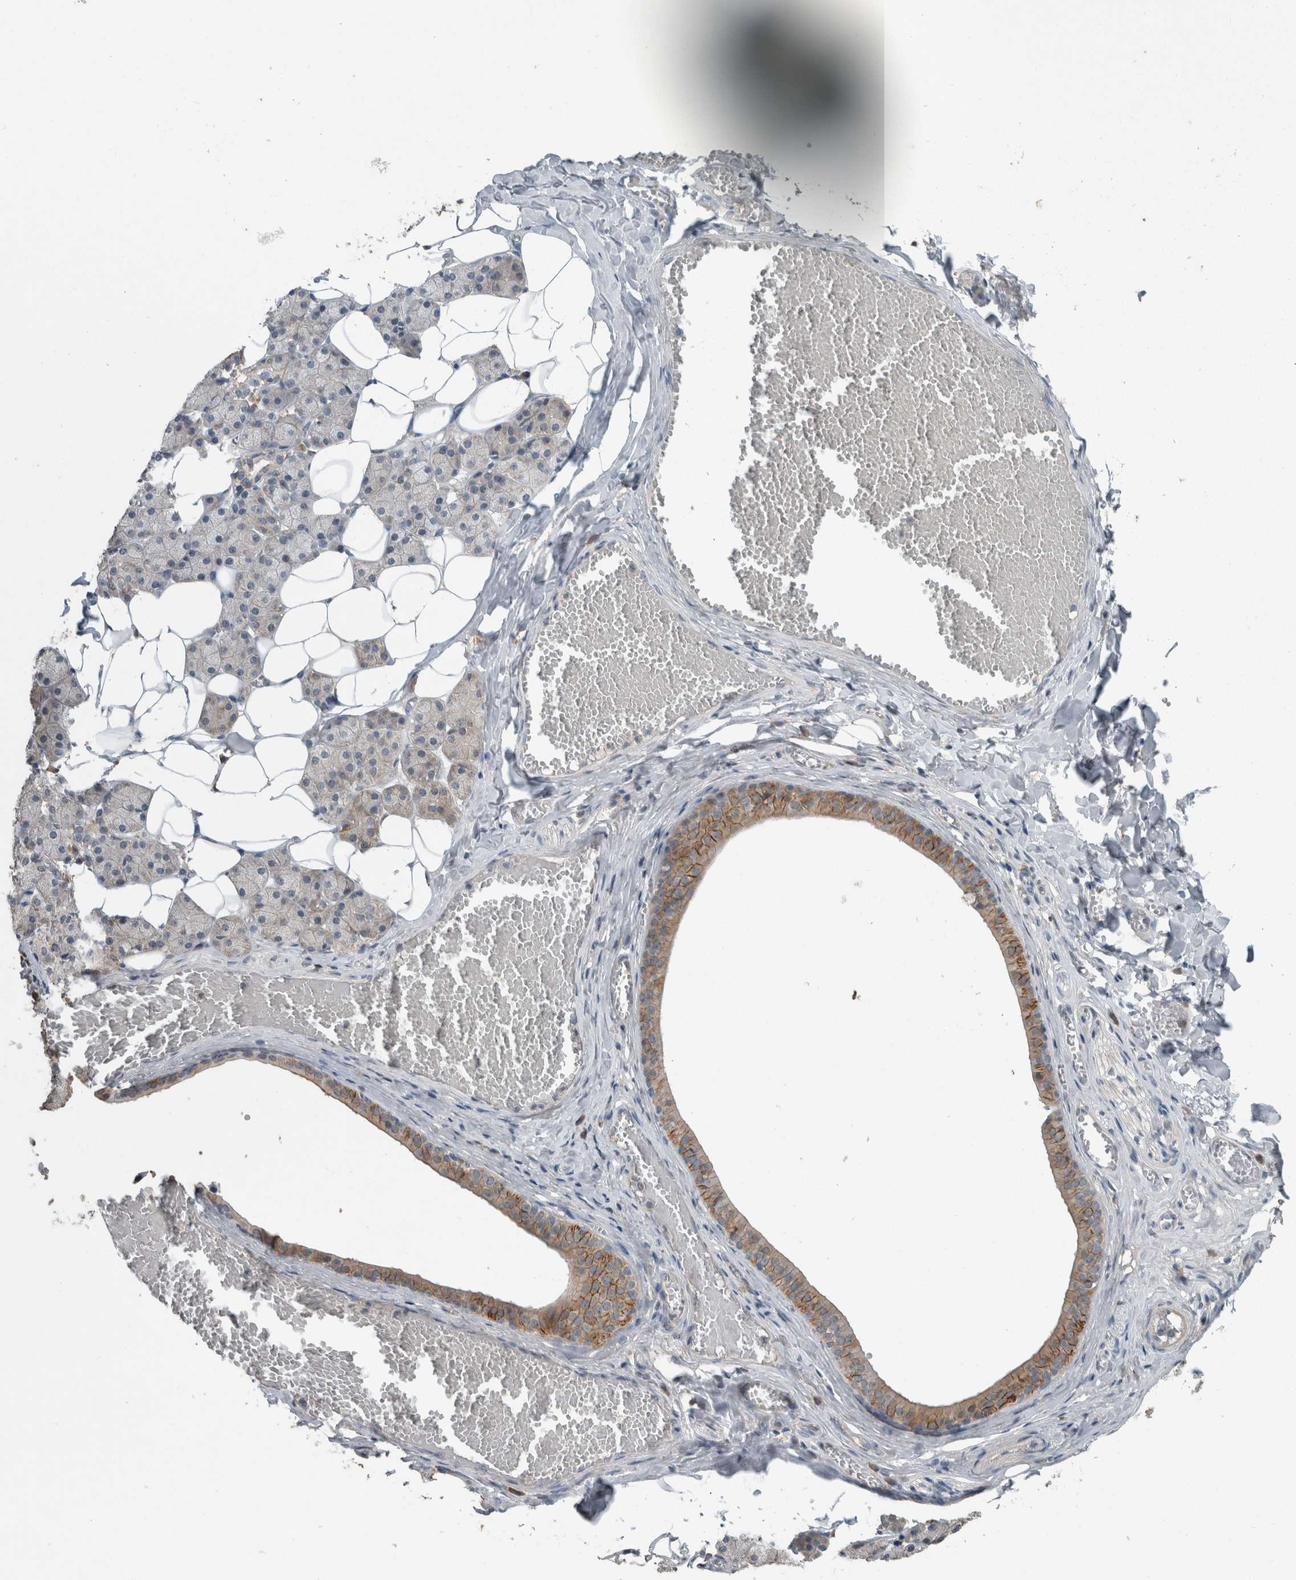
{"staining": {"intensity": "moderate", "quantity": "<25%", "location": "cytoplasmic/membranous"}, "tissue": "salivary gland", "cell_type": "Glandular cells", "image_type": "normal", "snomed": [{"axis": "morphology", "description": "Normal tissue, NOS"}, {"axis": "topography", "description": "Salivary gland"}], "caption": "Normal salivary gland demonstrates moderate cytoplasmic/membranous staining in approximately <25% of glandular cells.", "gene": "KNTC1", "patient": {"sex": "female", "age": 33}}